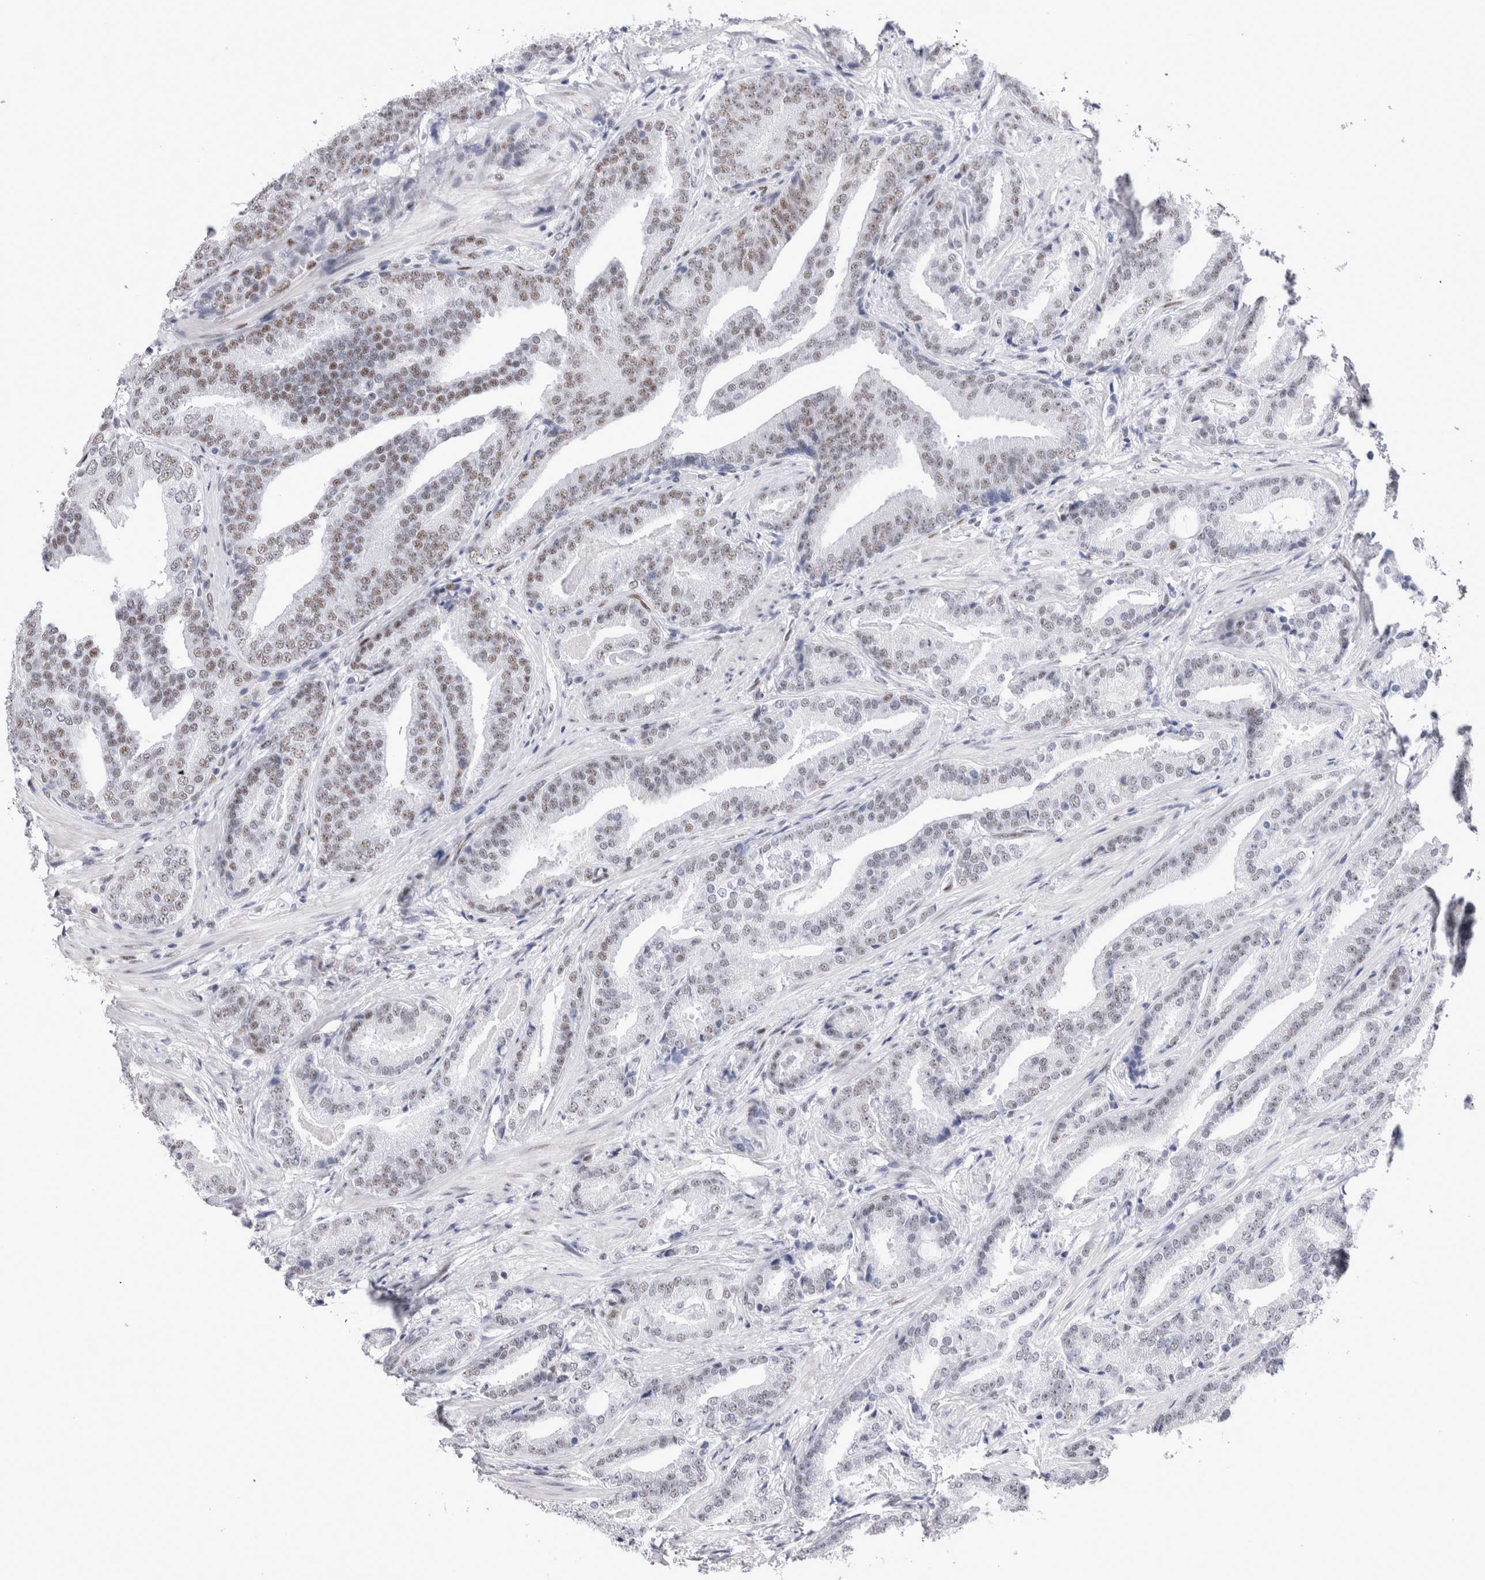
{"staining": {"intensity": "weak", "quantity": ">75%", "location": "nuclear"}, "tissue": "prostate cancer", "cell_type": "Tumor cells", "image_type": "cancer", "snomed": [{"axis": "morphology", "description": "Adenocarcinoma, Low grade"}, {"axis": "topography", "description": "Prostate"}], "caption": "The histopathology image shows immunohistochemical staining of prostate low-grade adenocarcinoma. There is weak nuclear staining is seen in about >75% of tumor cells.", "gene": "RBM6", "patient": {"sex": "male", "age": 67}}